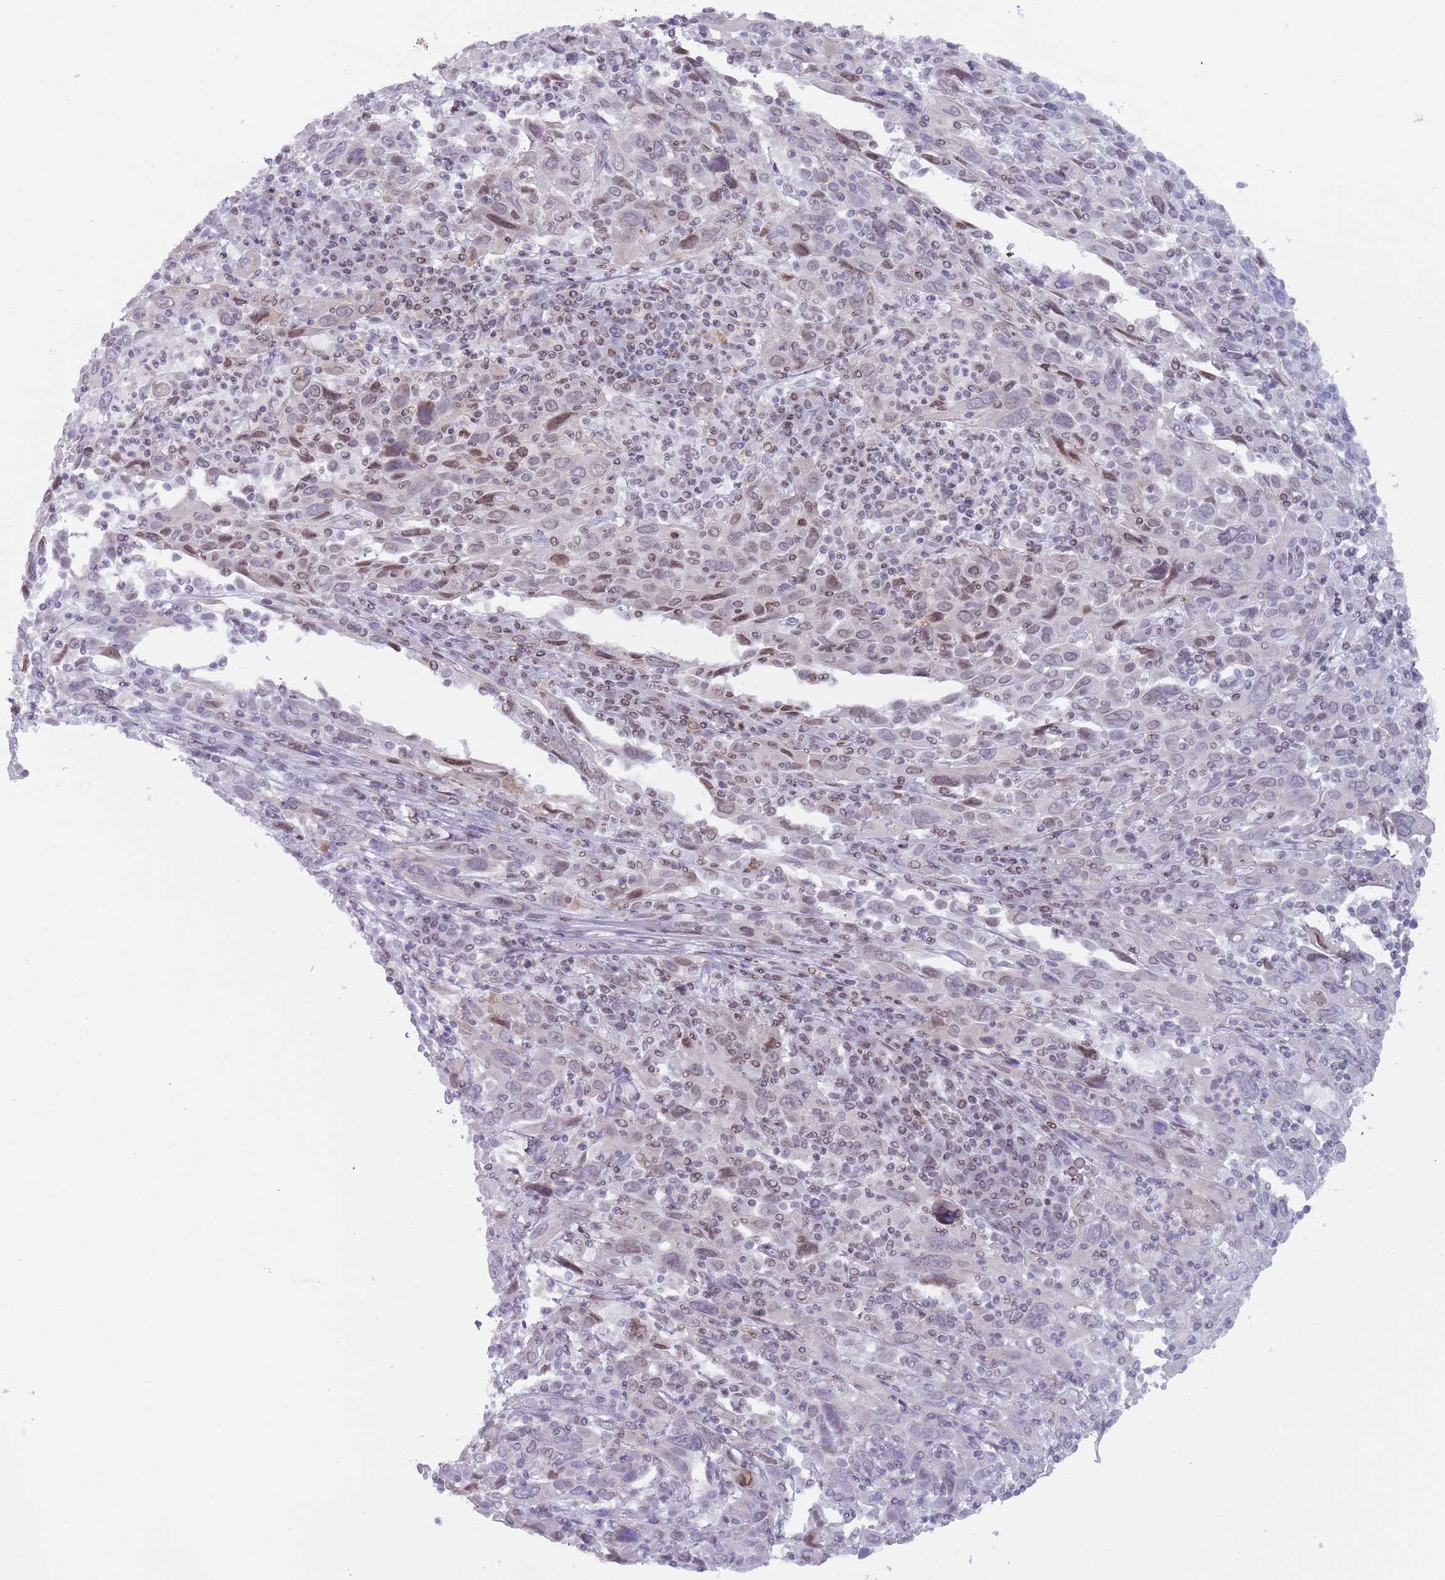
{"staining": {"intensity": "moderate", "quantity": "<25%", "location": "nuclear"}, "tissue": "cervical cancer", "cell_type": "Tumor cells", "image_type": "cancer", "snomed": [{"axis": "morphology", "description": "Squamous cell carcinoma, NOS"}, {"axis": "topography", "description": "Cervix"}], "caption": "Tumor cells show low levels of moderate nuclear expression in about <25% of cells in human squamous cell carcinoma (cervical).", "gene": "HDAC8", "patient": {"sex": "female", "age": 46}}